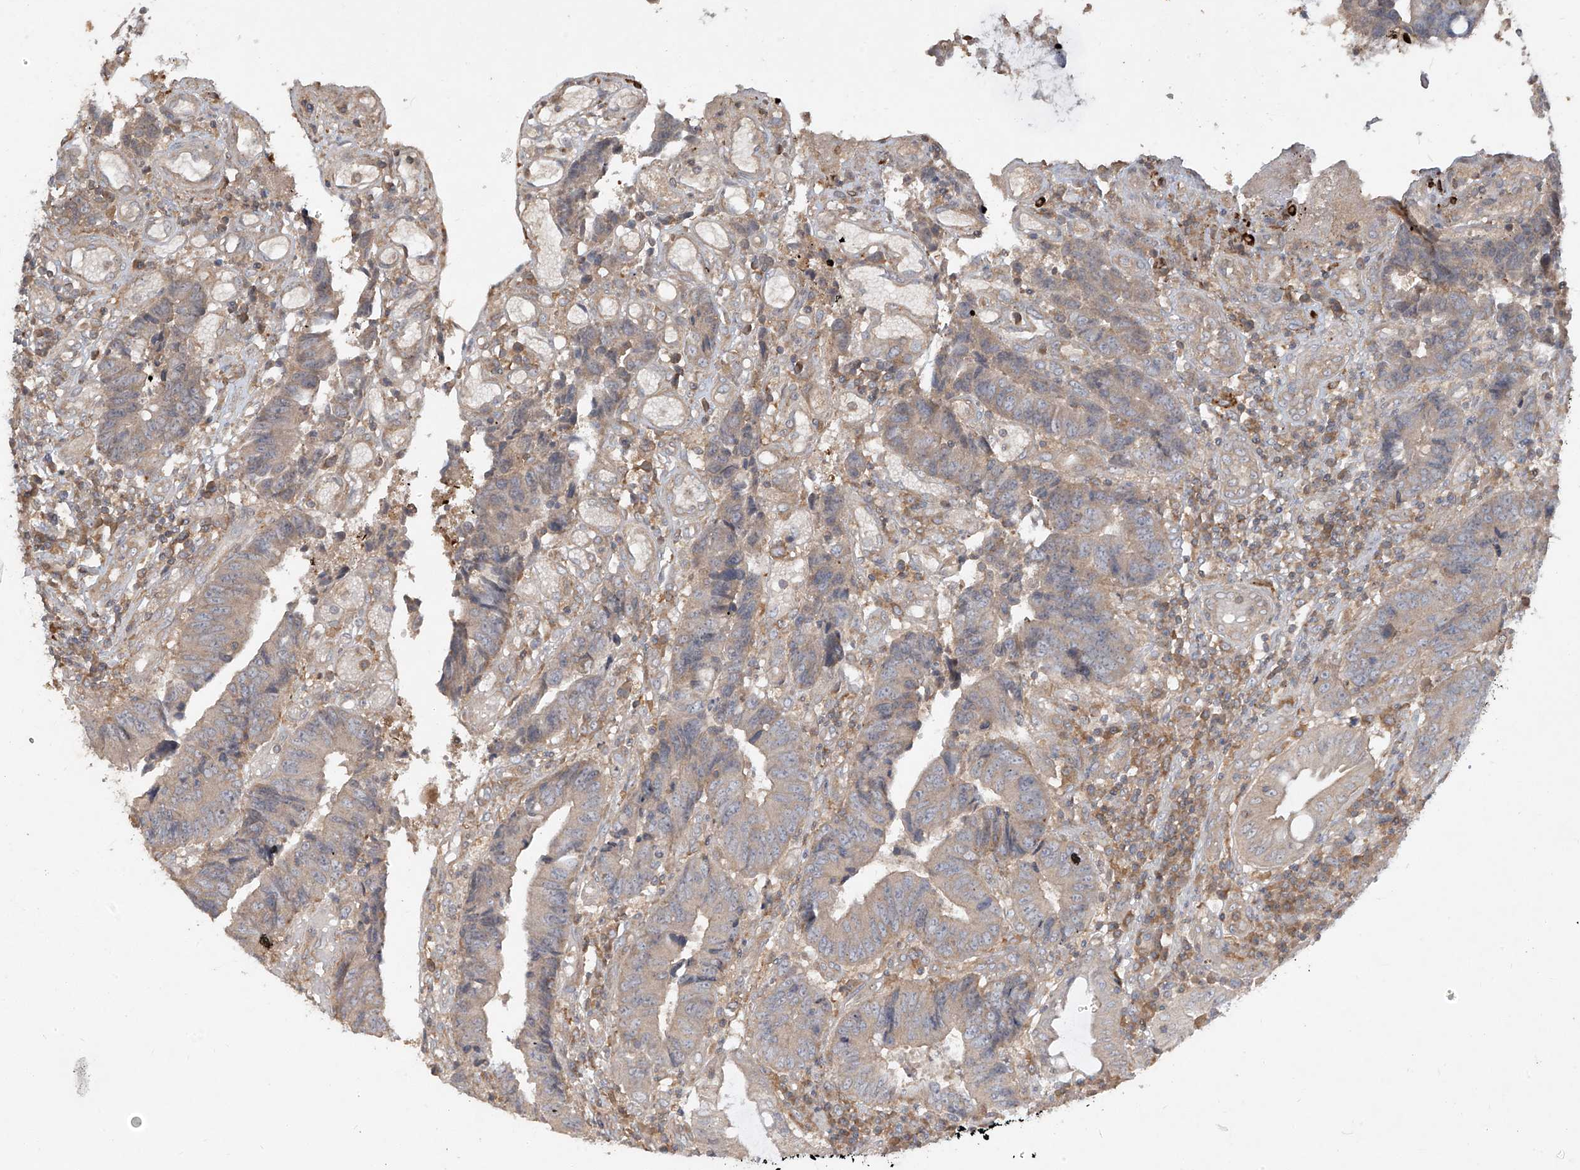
{"staining": {"intensity": "weak", "quantity": "<25%", "location": "cytoplasmic/membranous"}, "tissue": "colorectal cancer", "cell_type": "Tumor cells", "image_type": "cancer", "snomed": [{"axis": "morphology", "description": "Adenocarcinoma, NOS"}, {"axis": "topography", "description": "Rectum"}], "caption": "A micrograph of colorectal cancer (adenocarcinoma) stained for a protein displays no brown staining in tumor cells.", "gene": "LDAH", "patient": {"sex": "male", "age": 84}}